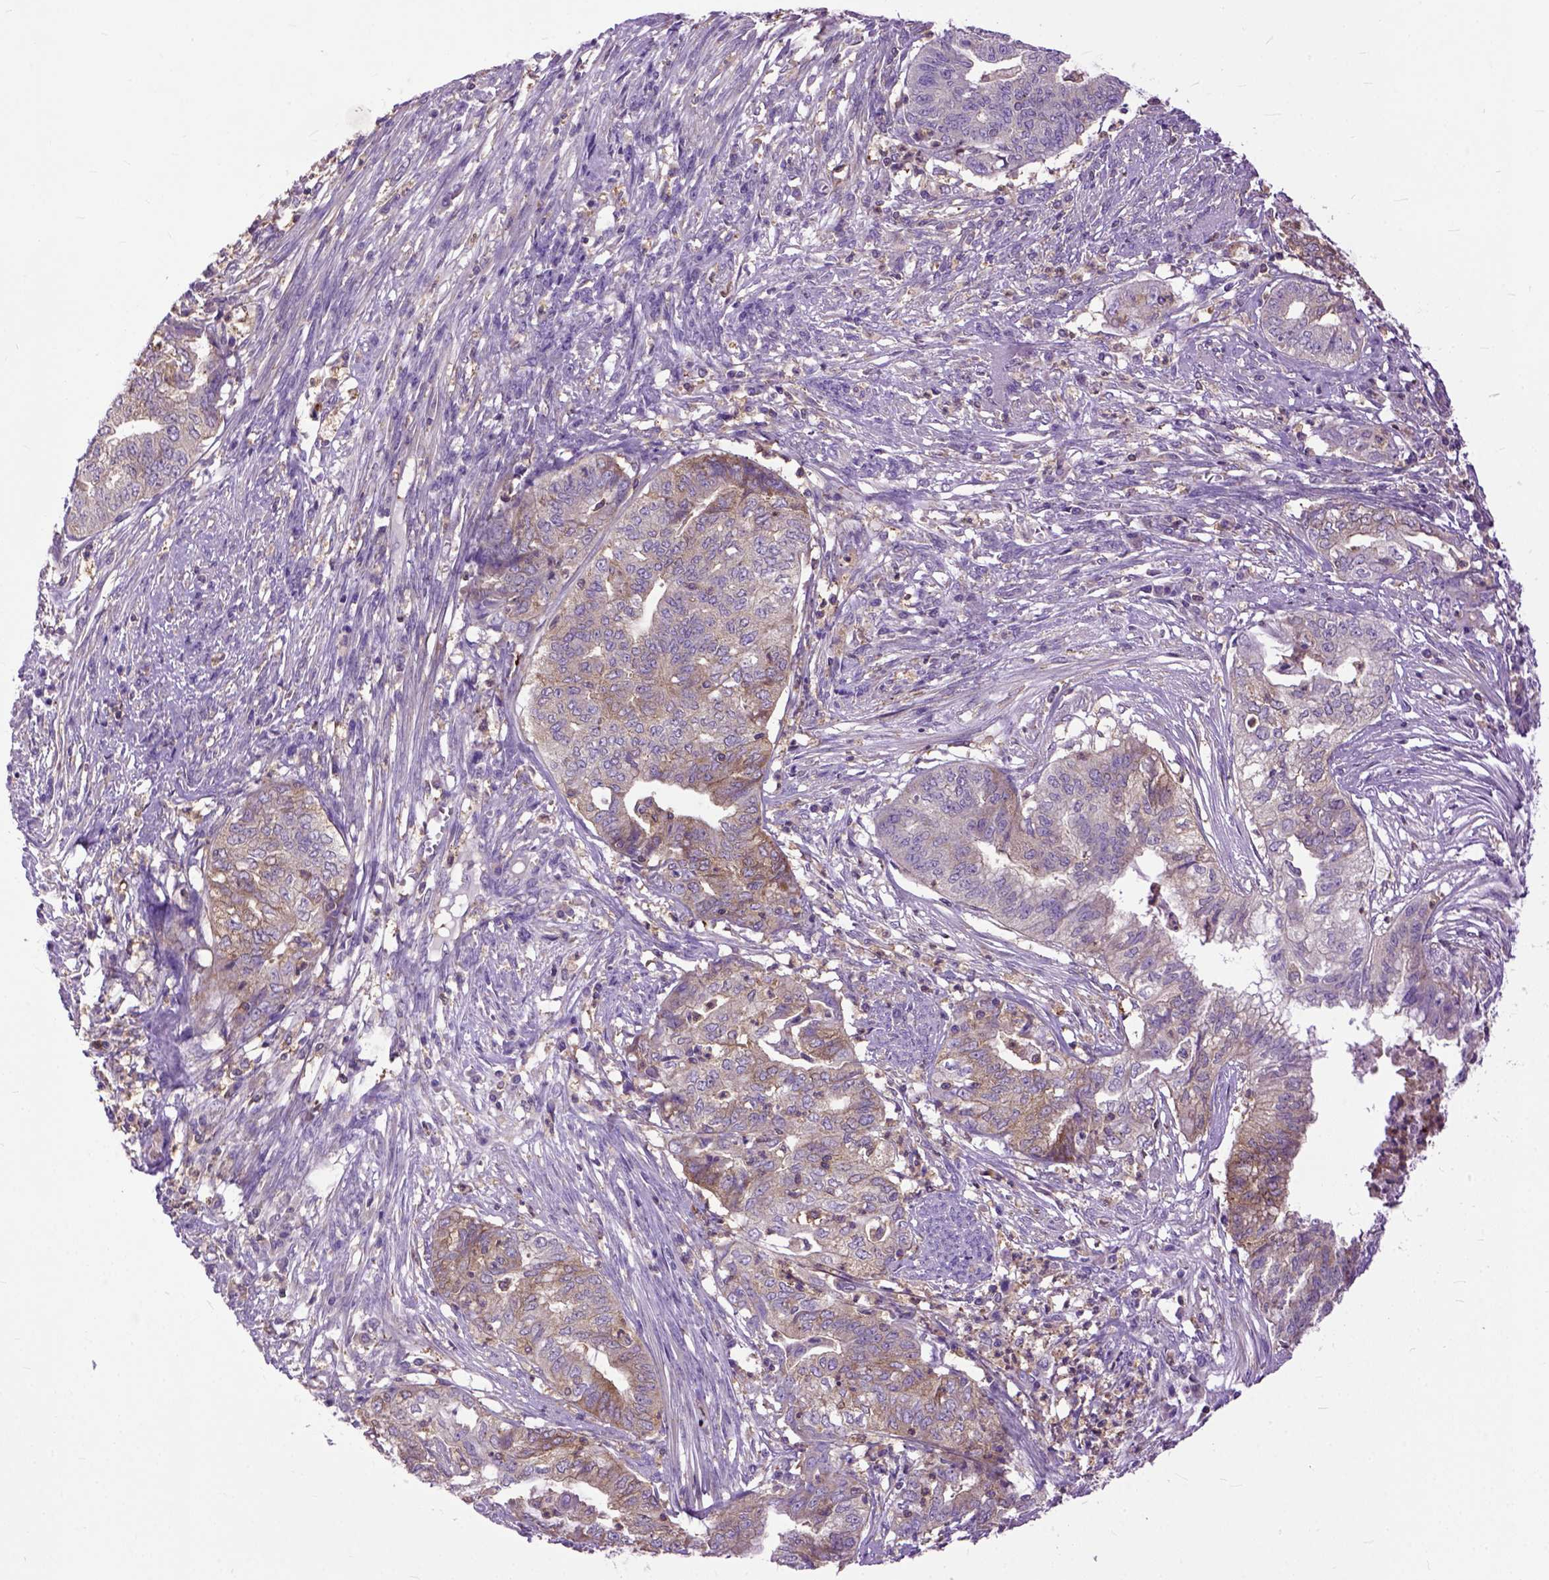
{"staining": {"intensity": "moderate", "quantity": "<25%", "location": "cytoplasmic/membranous"}, "tissue": "endometrial cancer", "cell_type": "Tumor cells", "image_type": "cancer", "snomed": [{"axis": "morphology", "description": "Adenocarcinoma, NOS"}, {"axis": "topography", "description": "Endometrium"}], "caption": "DAB immunohistochemical staining of human endometrial cancer shows moderate cytoplasmic/membranous protein staining in about <25% of tumor cells. (DAB IHC with brightfield microscopy, high magnification).", "gene": "NAMPT", "patient": {"sex": "female", "age": 79}}